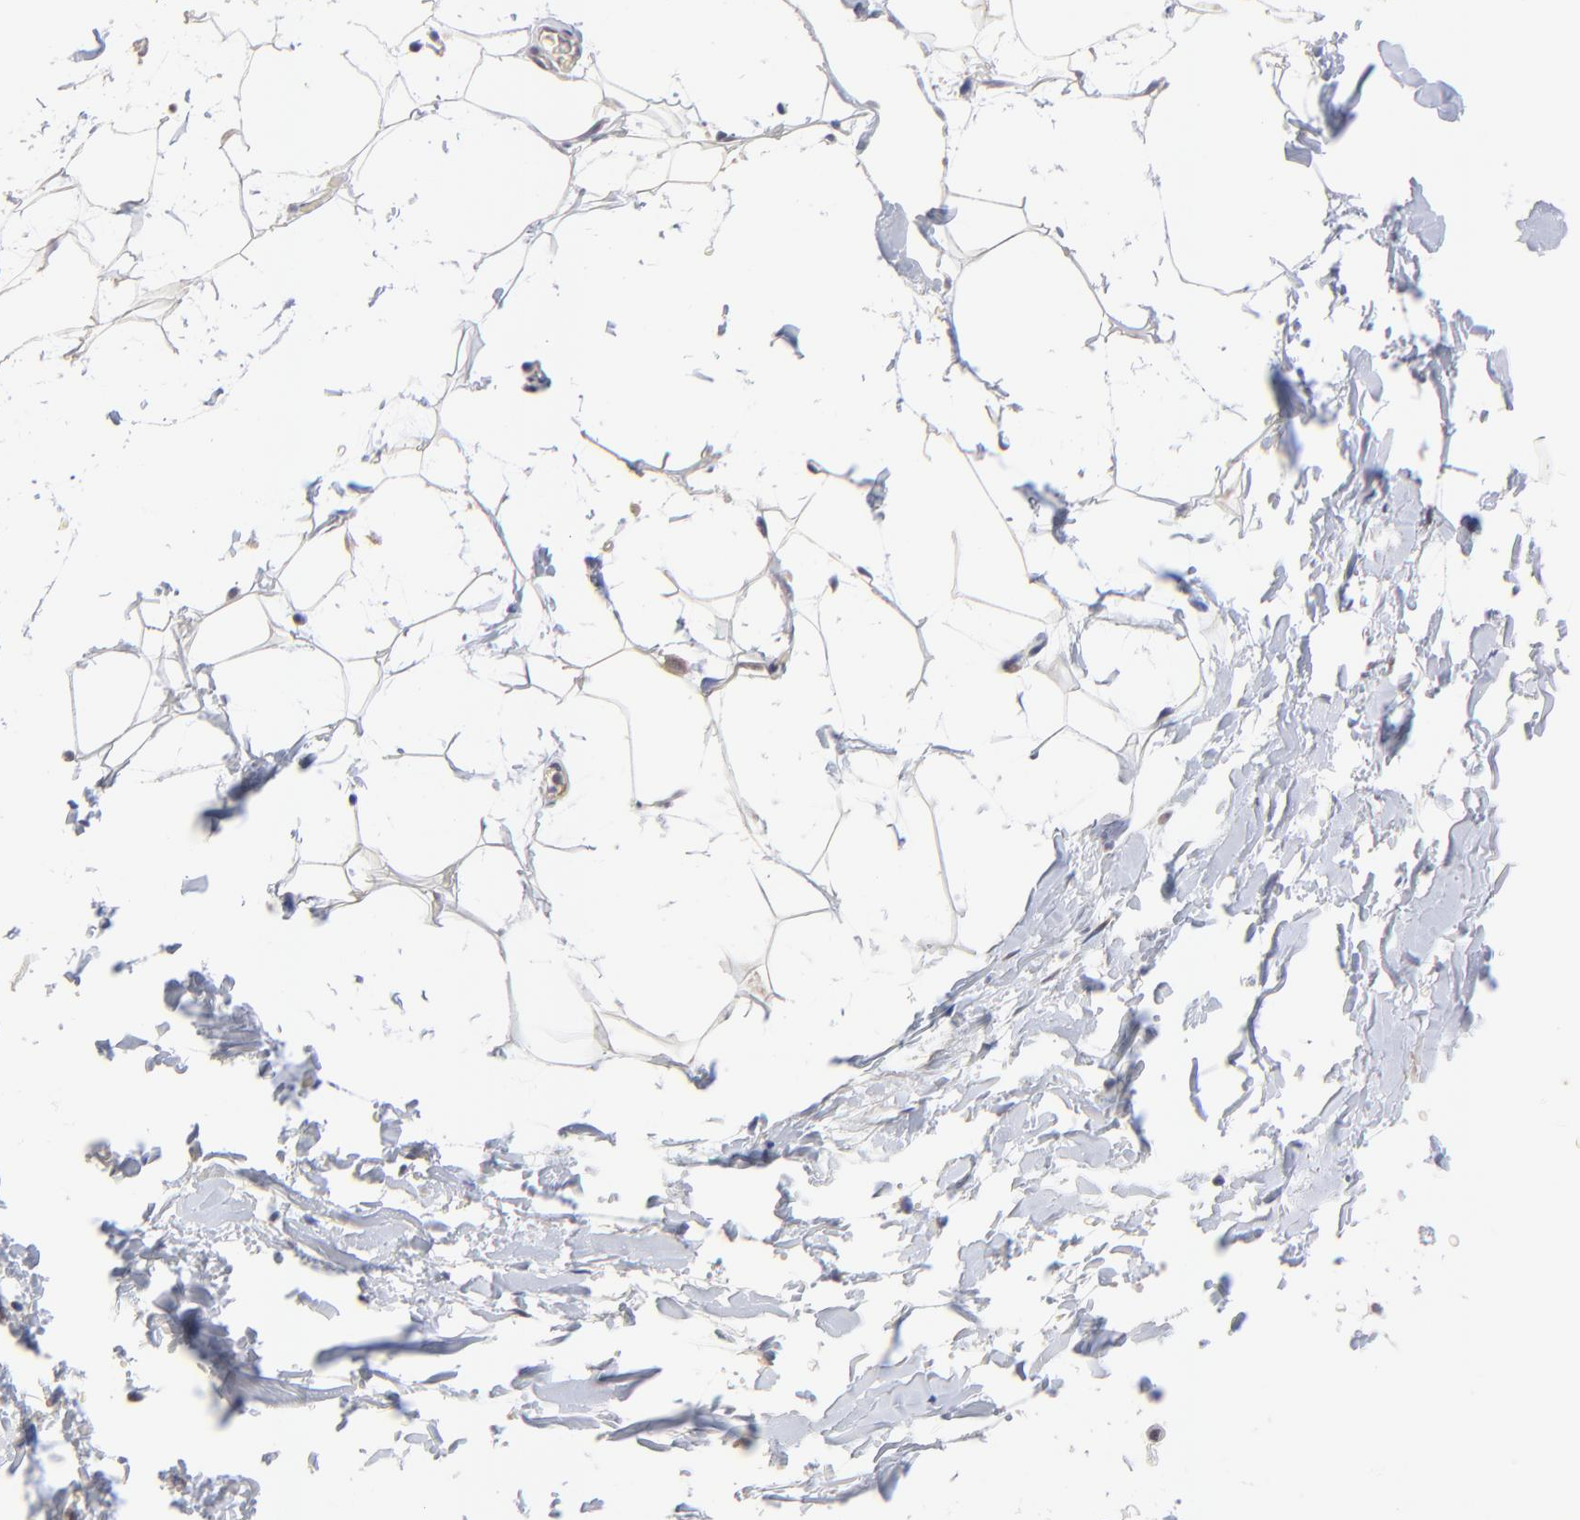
{"staining": {"intensity": "negative", "quantity": "none", "location": "none"}, "tissue": "adipose tissue", "cell_type": "Adipocytes", "image_type": "normal", "snomed": [{"axis": "morphology", "description": "Normal tissue, NOS"}, {"axis": "topography", "description": "Soft tissue"}], "caption": "A high-resolution image shows IHC staining of unremarkable adipose tissue, which reveals no significant positivity in adipocytes.", "gene": "ZNF747", "patient": {"sex": "male", "age": 72}}